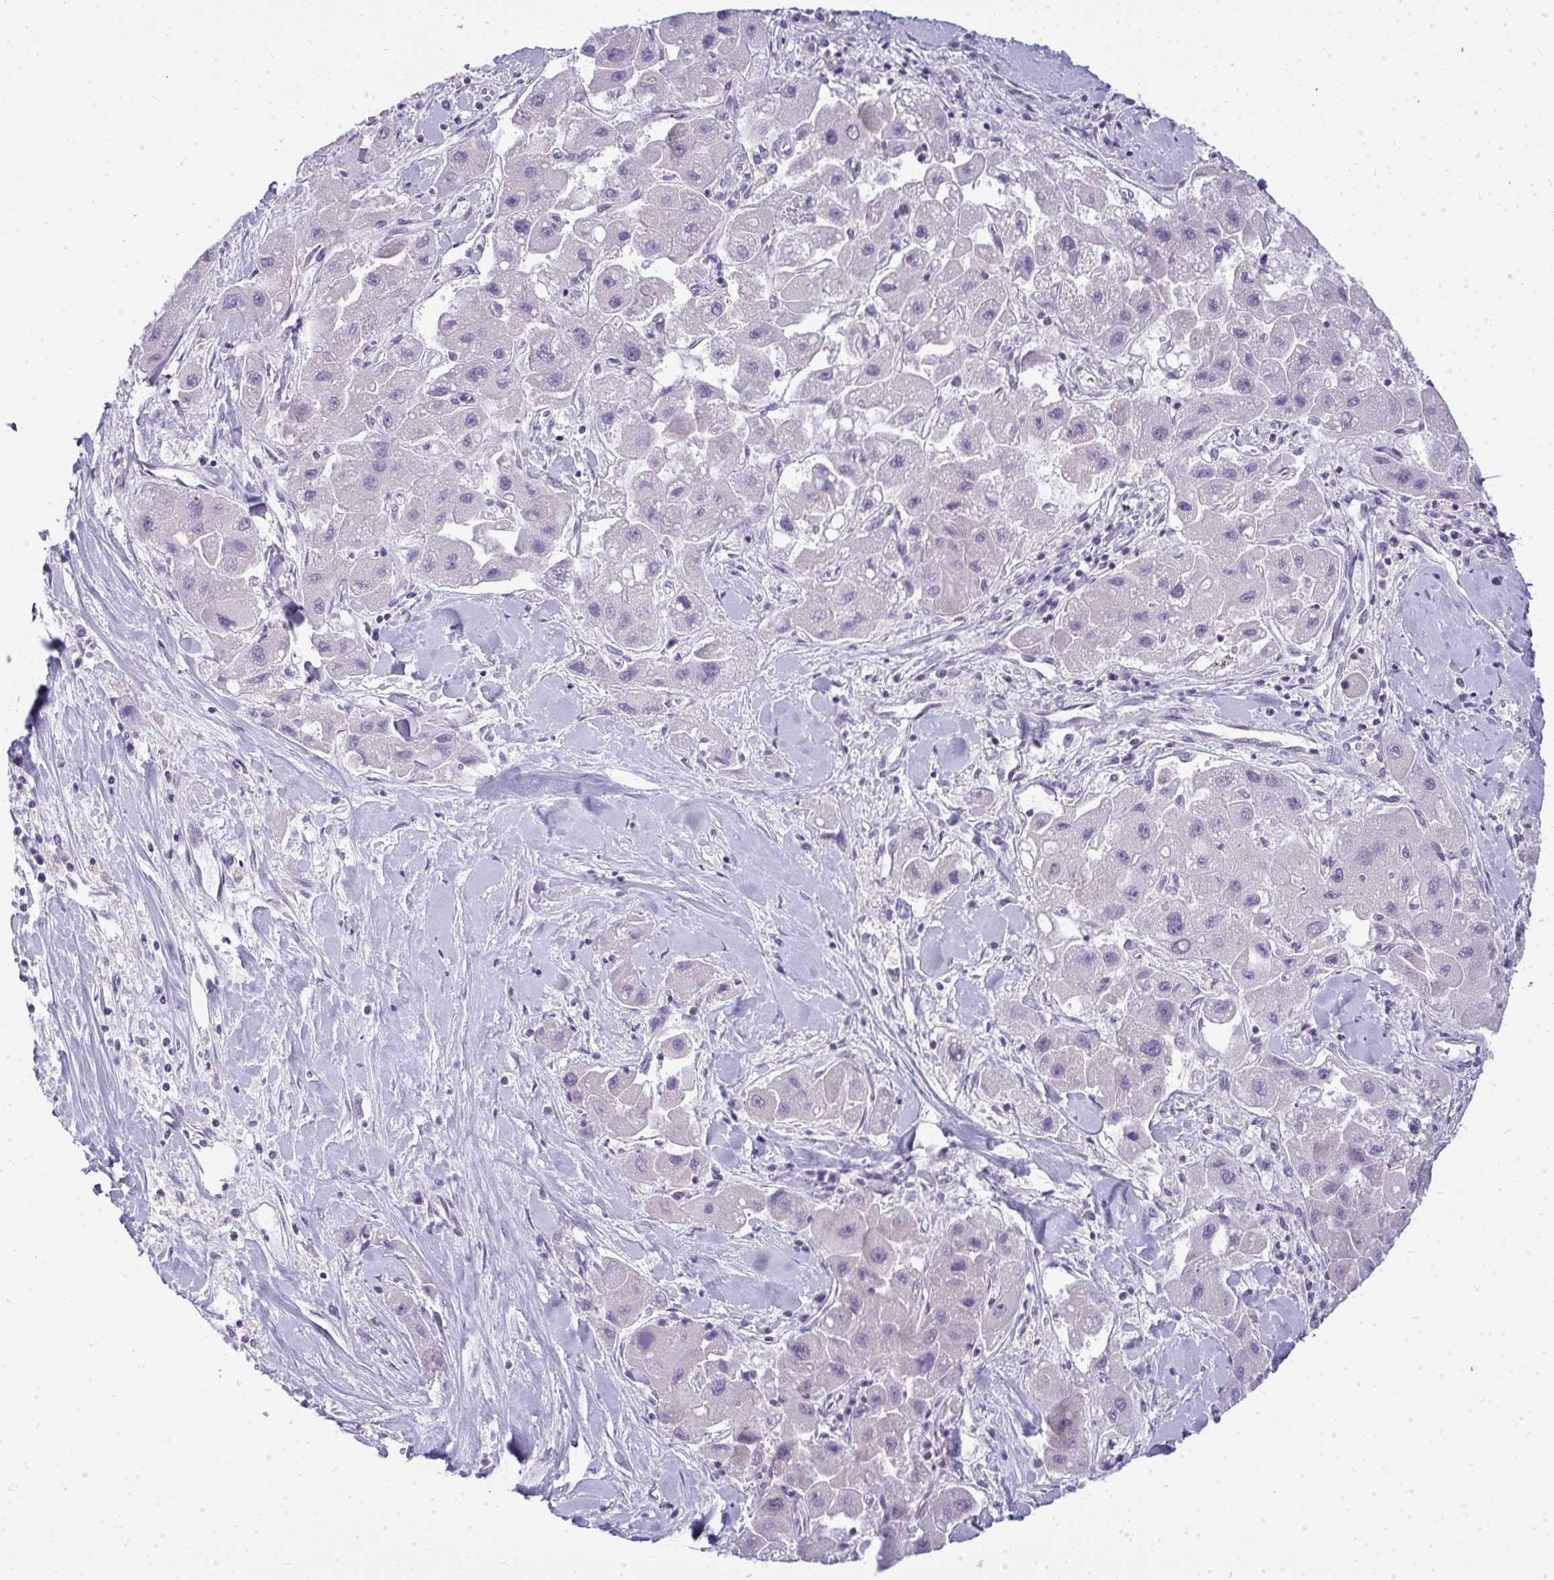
{"staining": {"intensity": "negative", "quantity": "none", "location": "none"}, "tissue": "liver cancer", "cell_type": "Tumor cells", "image_type": "cancer", "snomed": [{"axis": "morphology", "description": "Carcinoma, Hepatocellular, NOS"}, {"axis": "topography", "description": "Liver"}], "caption": "The image reveals no staining of tumor cells in liver hepatocellular carcinoma. The staining is performed using DAB brown chromogen with nuclei counter-stained in using hematoxylin.", "gene": "VPS4B", "patient": {"sex": "male", "age": 24}}